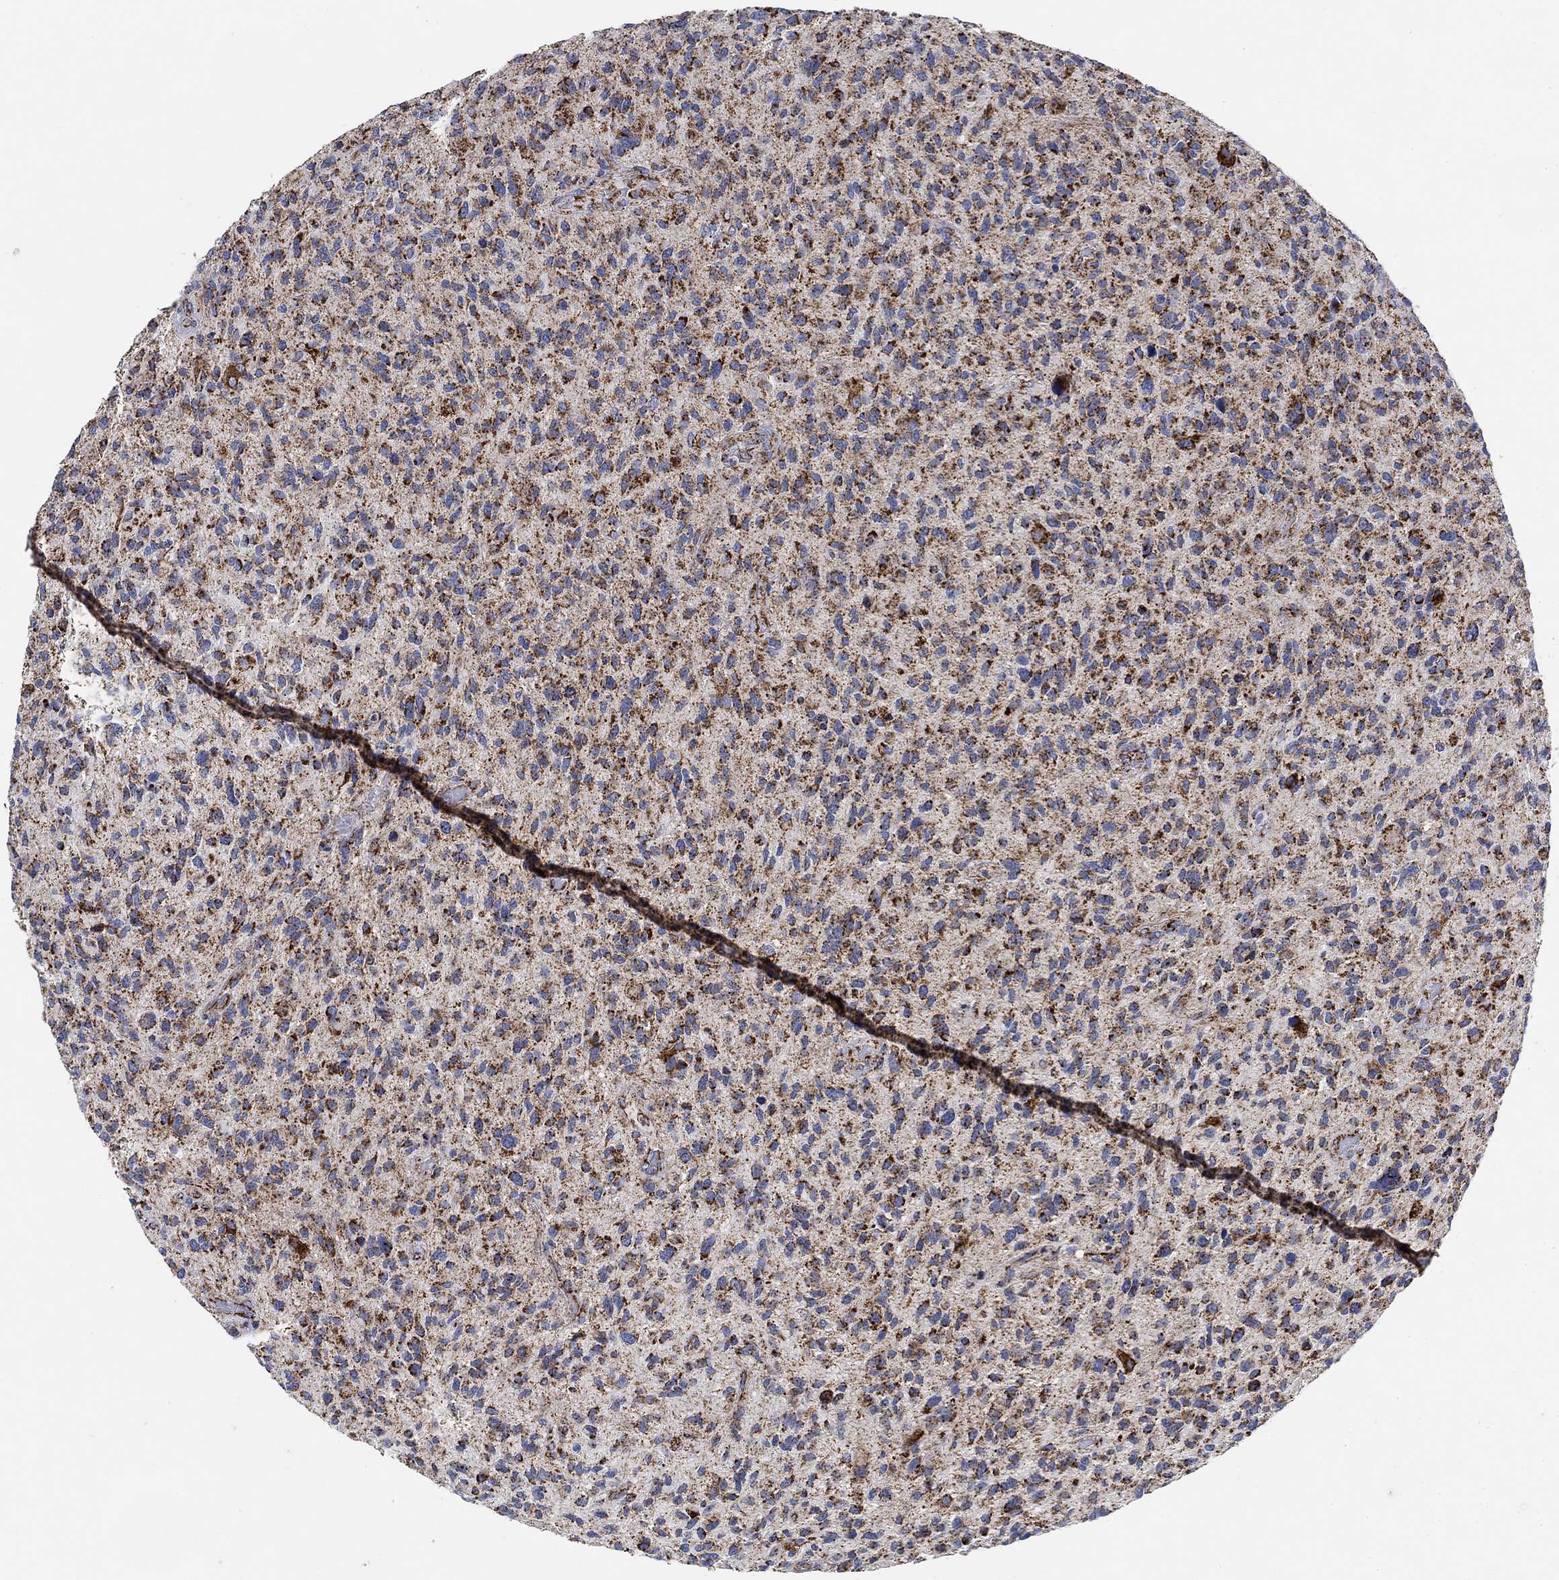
{"staining": {"intensity": "strong", "quantity": "25%-75%", "location": "cytoplasmic/membranous"}, "tissue": "glioma", "cell_type": "Tumor cells", "image_type": "cancer", "snomed": [{"axis": "morphology", "description": "Glioma, malignant, High grade"}, {"axis": "topography", "description": "Brain"}], "caption": "Immunohistochemistry (IHC) staining of malignant high-grade glioma, which displays high levels of strong cytoplasmic/membranous positivity in approximately 25%-75% of tumor cells indicating strong cytoplasmic/membranous protein positivity. The staining was performed using DAB (brown) for protein detection and nuclei were counterstained in hematoxylin (blue).", "gene": "NDUFS3", "patient": {"sex": "male", "age": 47}}